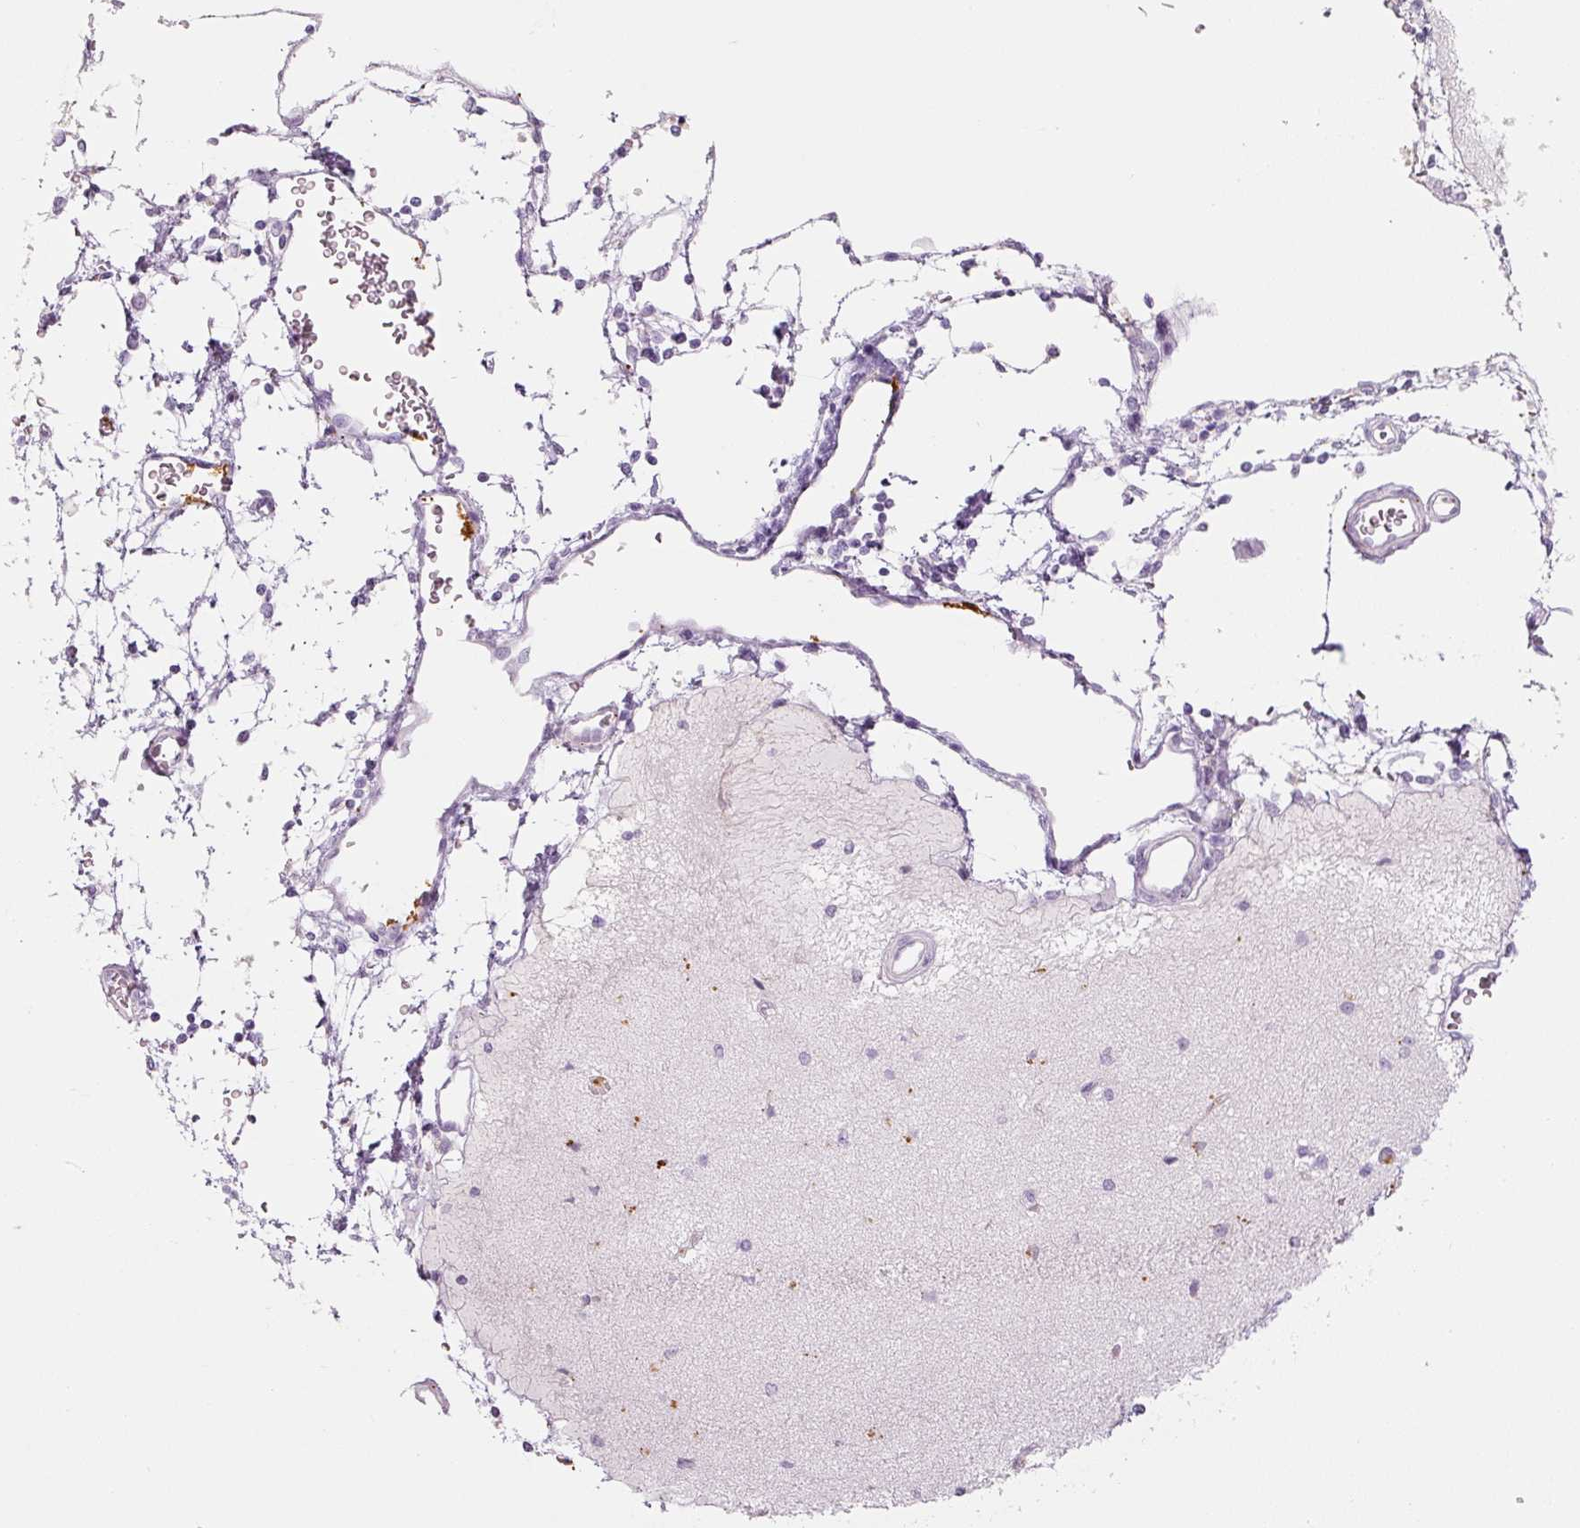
{"staining": {"intensity": "negative", "quantity": "none", "location": "none"}, "tissue": "cerebral cortex", "cell_type": "Endothelial cells", "image_type": "normal", "snomed": [{"axis": "morphology", "description": "Normal tissue, NOS"}, {"axis": "morphology", "description": "Inflammation, NOS"}, {"axis": "topography", "description": "Cerebral cortex"}], "caption": "A micrograph of human cerebral cortex is negative for staining in endothelial cells. (Stains: DAB (3,3'-diaminobenzidine) IHC with hematoxylin counter stain, Microscopy: brightfield microscopy at high magnification).", "gene": "LECT2", "patient": {"sex": "male", "age": 6}}